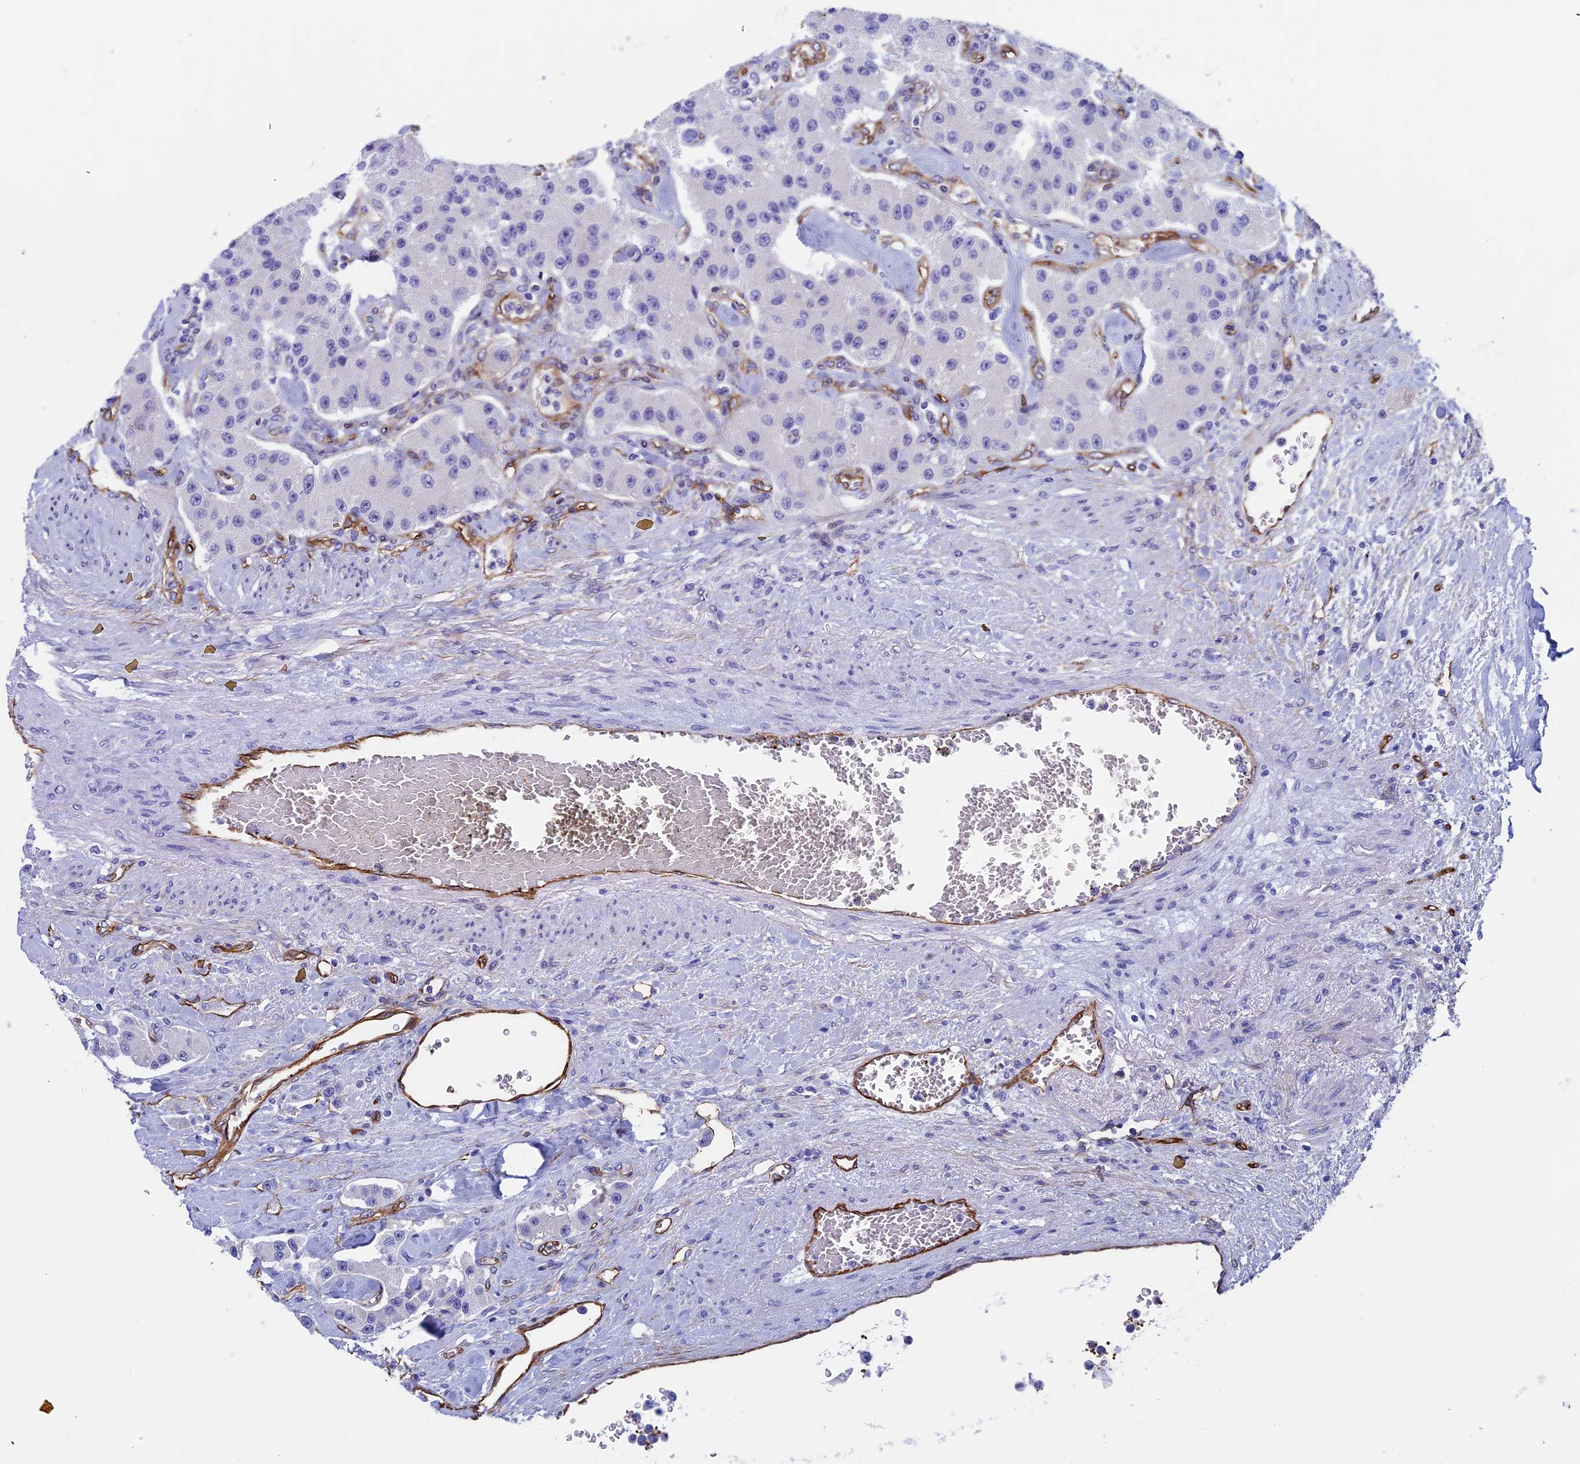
{"staining": {"intensity": "negative", "quantity": "none", "location": "none"}, "tissue": "carcinoid", "cell_type": "Tumor cells", "image_type": "cancer", "snomed": [{"axis": "morphology", "description": "Carcinoid, malignant, NOS"}, {"axis": "topography", "description": "Pancreas"}], "caption": "Histopathology image shows no significant protein positivity in tumor cells of carcinoid. (Immunohistochemistry, brightfield microscopy, high magnification).", "gene": "INSYN1", "patient": {"sex": "male", "age": 41}}